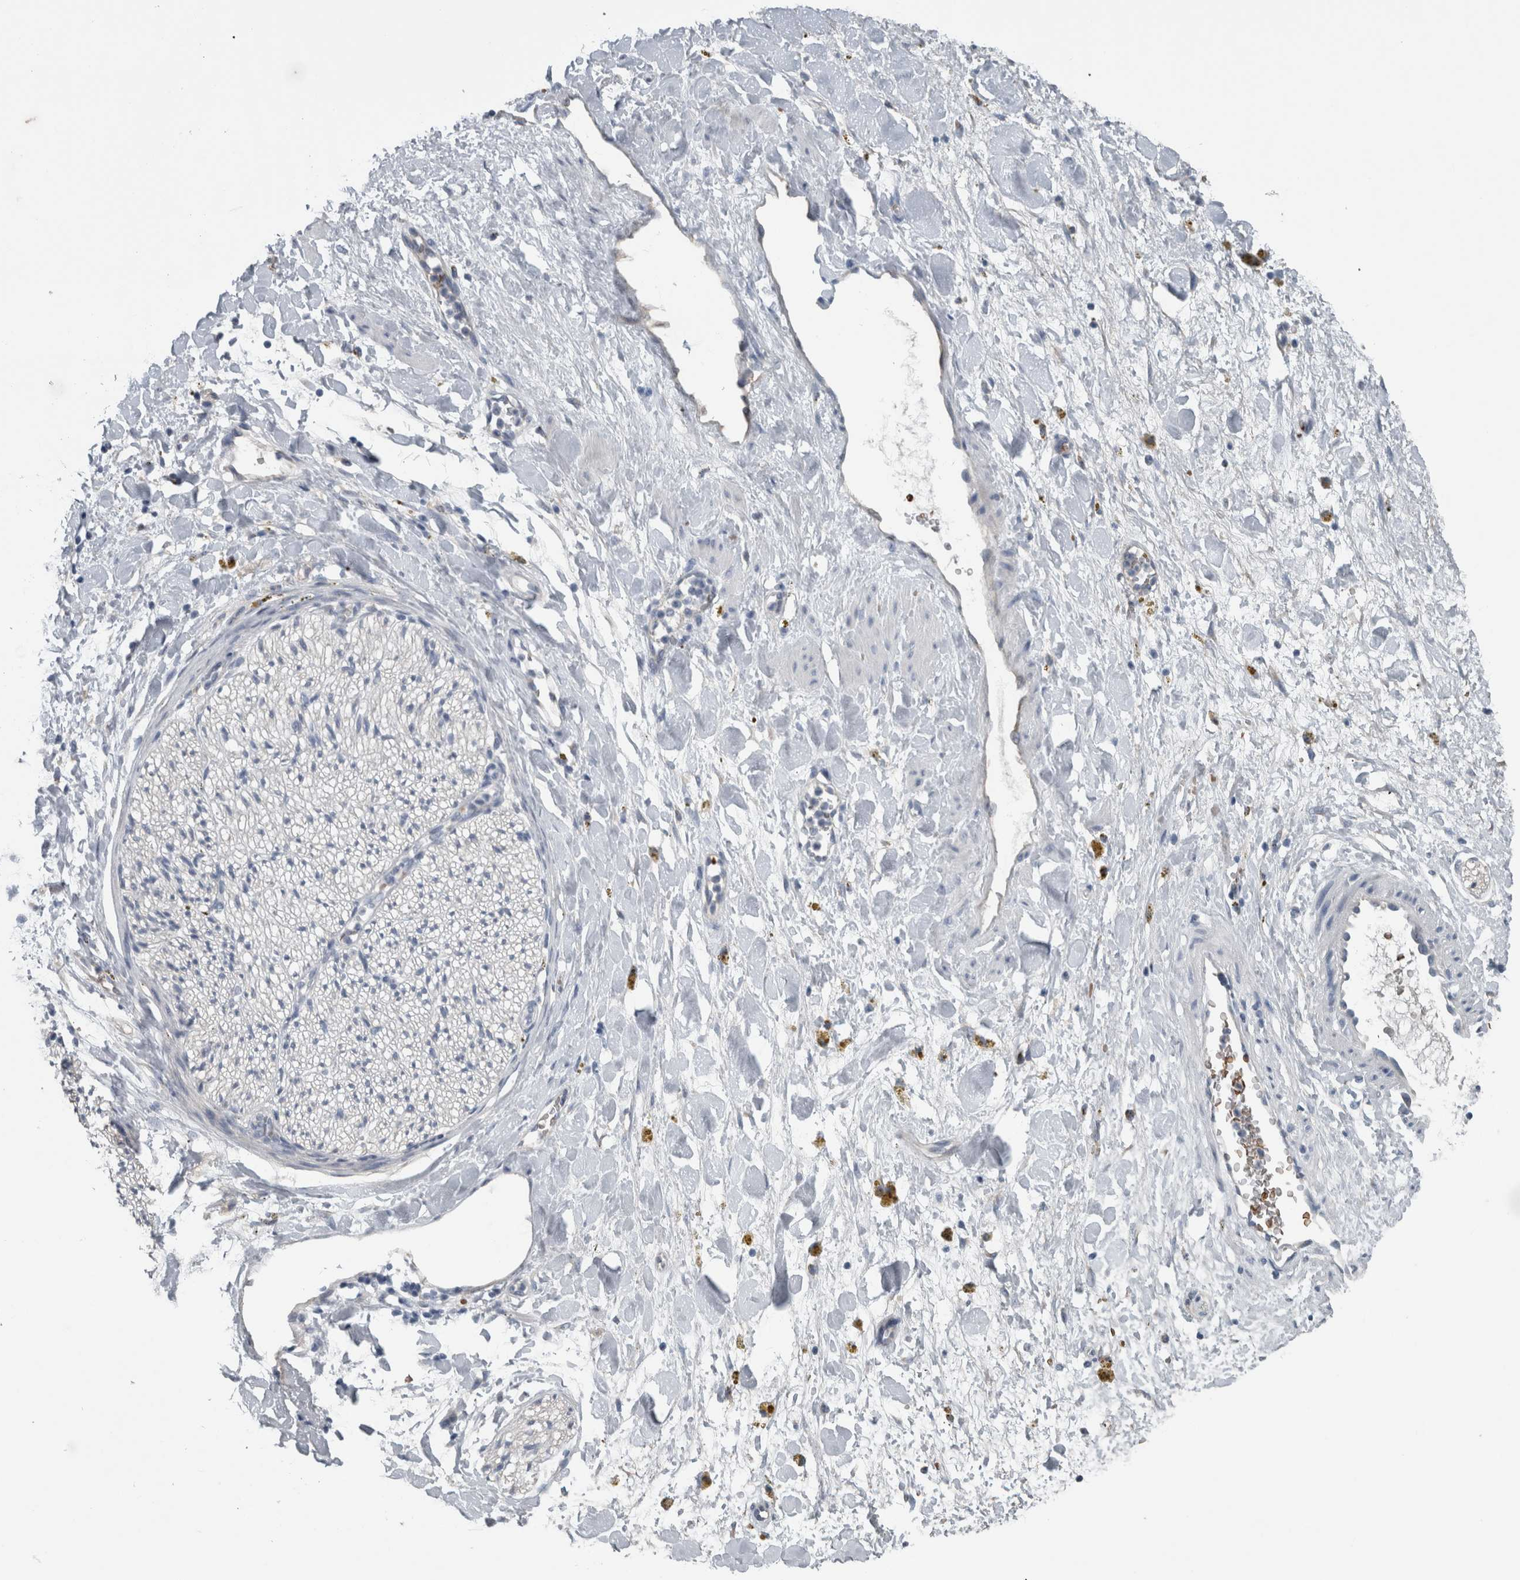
{"staining": {"intensity": "negative", "quantity": "none", "location": "none"}, "tissue": "adipose tissue", "cell_type": "Adipocytes", "image_type": "normal", "snomed": [{"axis": "morphology", "description": "Normal tissue, NOS"}, {"axis": "topography", "description": "Kidney"}, {"axis": "topography", "description": "Peripheral nerve tissue"}], "caption": "High magnification brightfield microscopy of unremarkable adipose tissue stained with DAB (brown) and counterstained with hematoxylin (blue): adipocytes show no significant staining. Brightfield microscopy of immunohistochemistry (IHC) stained with DAB (3,3'-diaminobenzidine) (brown) and hematoxylin (blue), captured at high magnification.", "gene": "SH3GL2", "patient": {"sex": "male", "age": 7}}